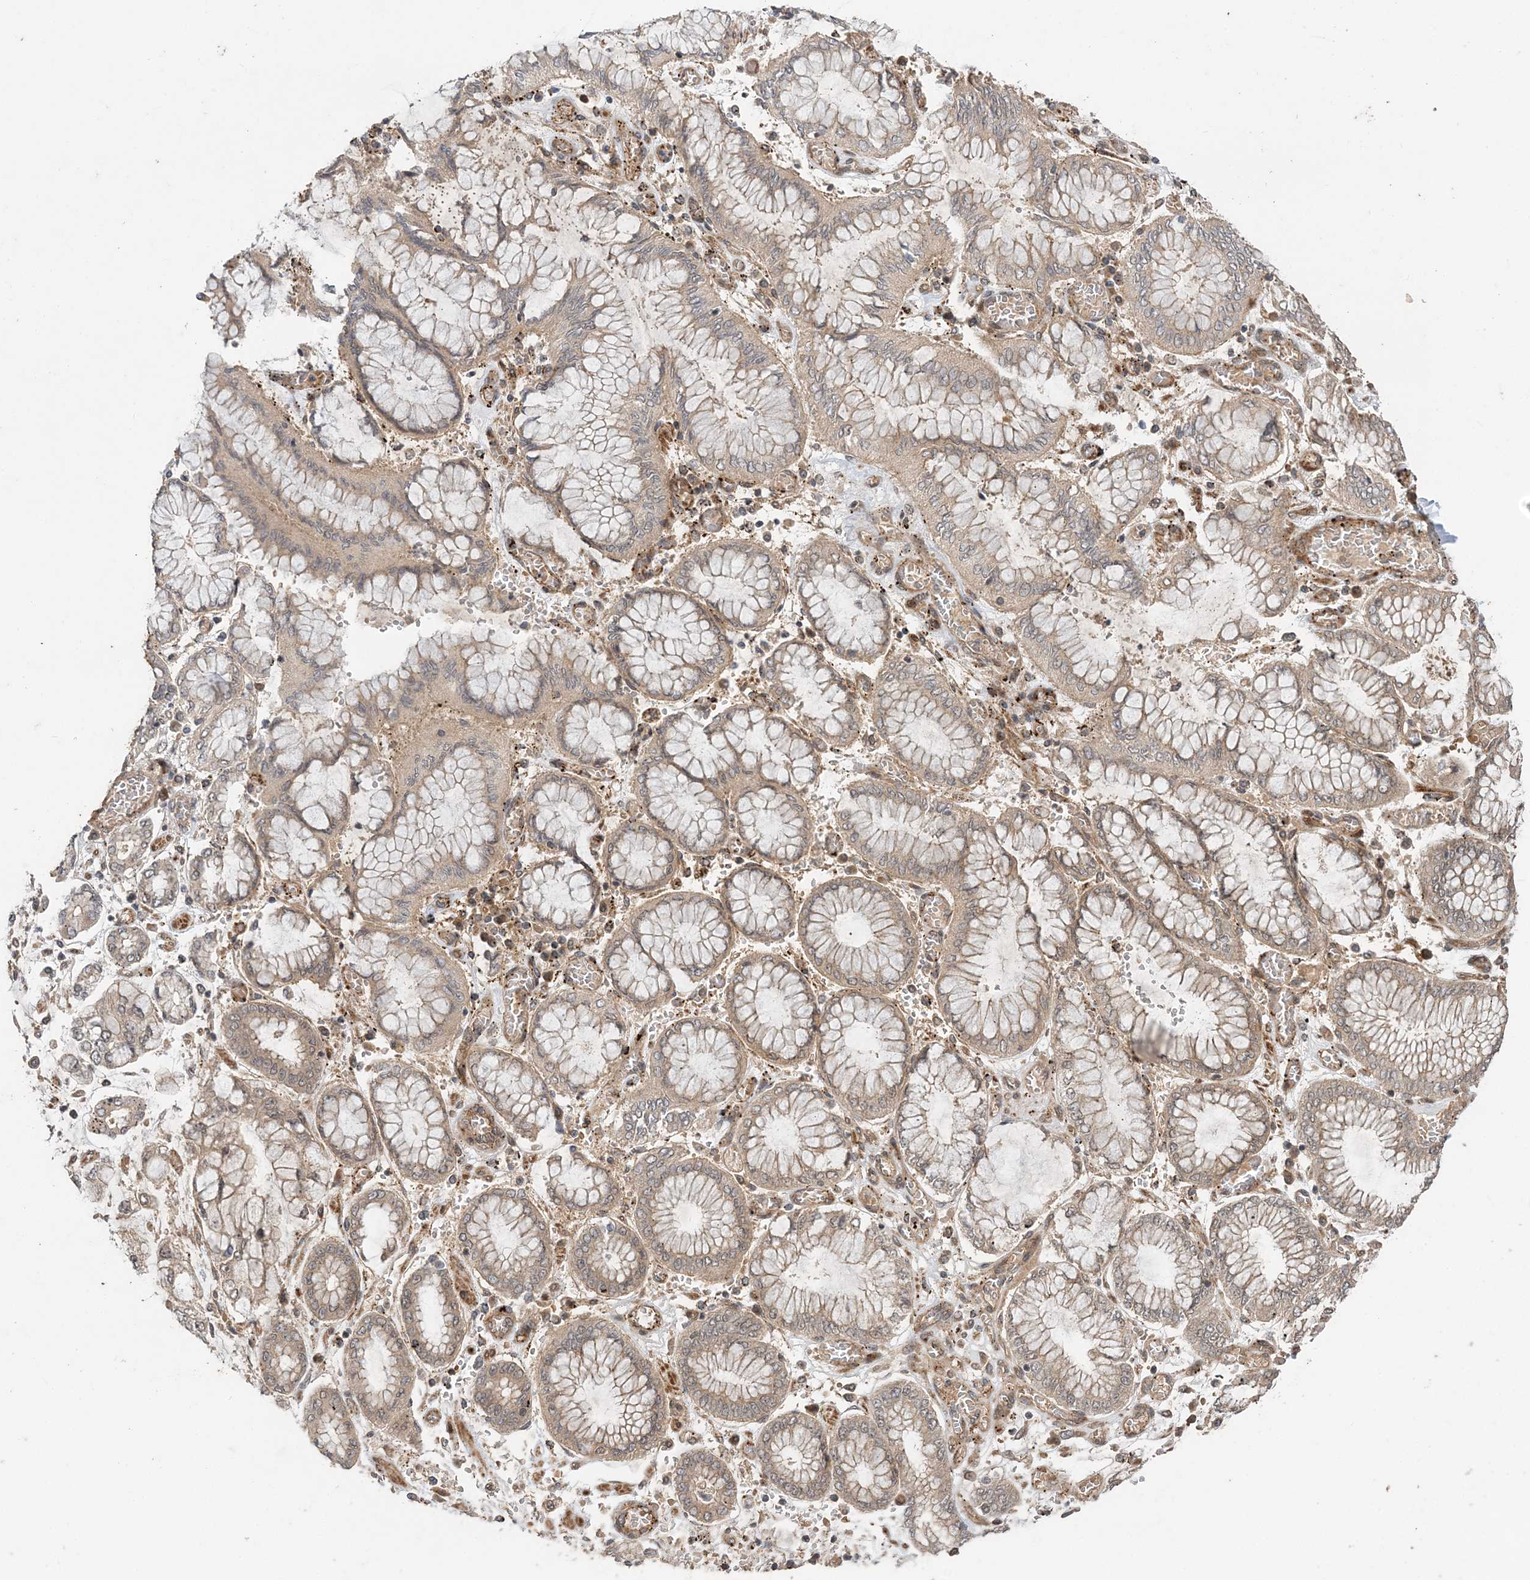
{"staining": {"intensity": "weak", "quantity": ">75%", "location": "cytoplasmic/membranous"}, "tissue": "stomach cancer", "cell_type": "Tumor cells", "image_type": "cancer", "snomed": [{"axis": "morphology", "description": "Normal tissue, NOS"}, {"axis": "morphology", "description": "Adenocarcinoma, NOS"}, {"axis": "topography", "description": "Stomach, upper"}, {"axis": "topography", "description": "Stomach"}], "caption": "IHC of human stomach cancer (adenocarcinoma) displays low levels of weak cytoplasmic/membranous staining in about >75% of tumor cells.", "gene": "UBTD2", "patient": {"sex": "male", "age": 76}}